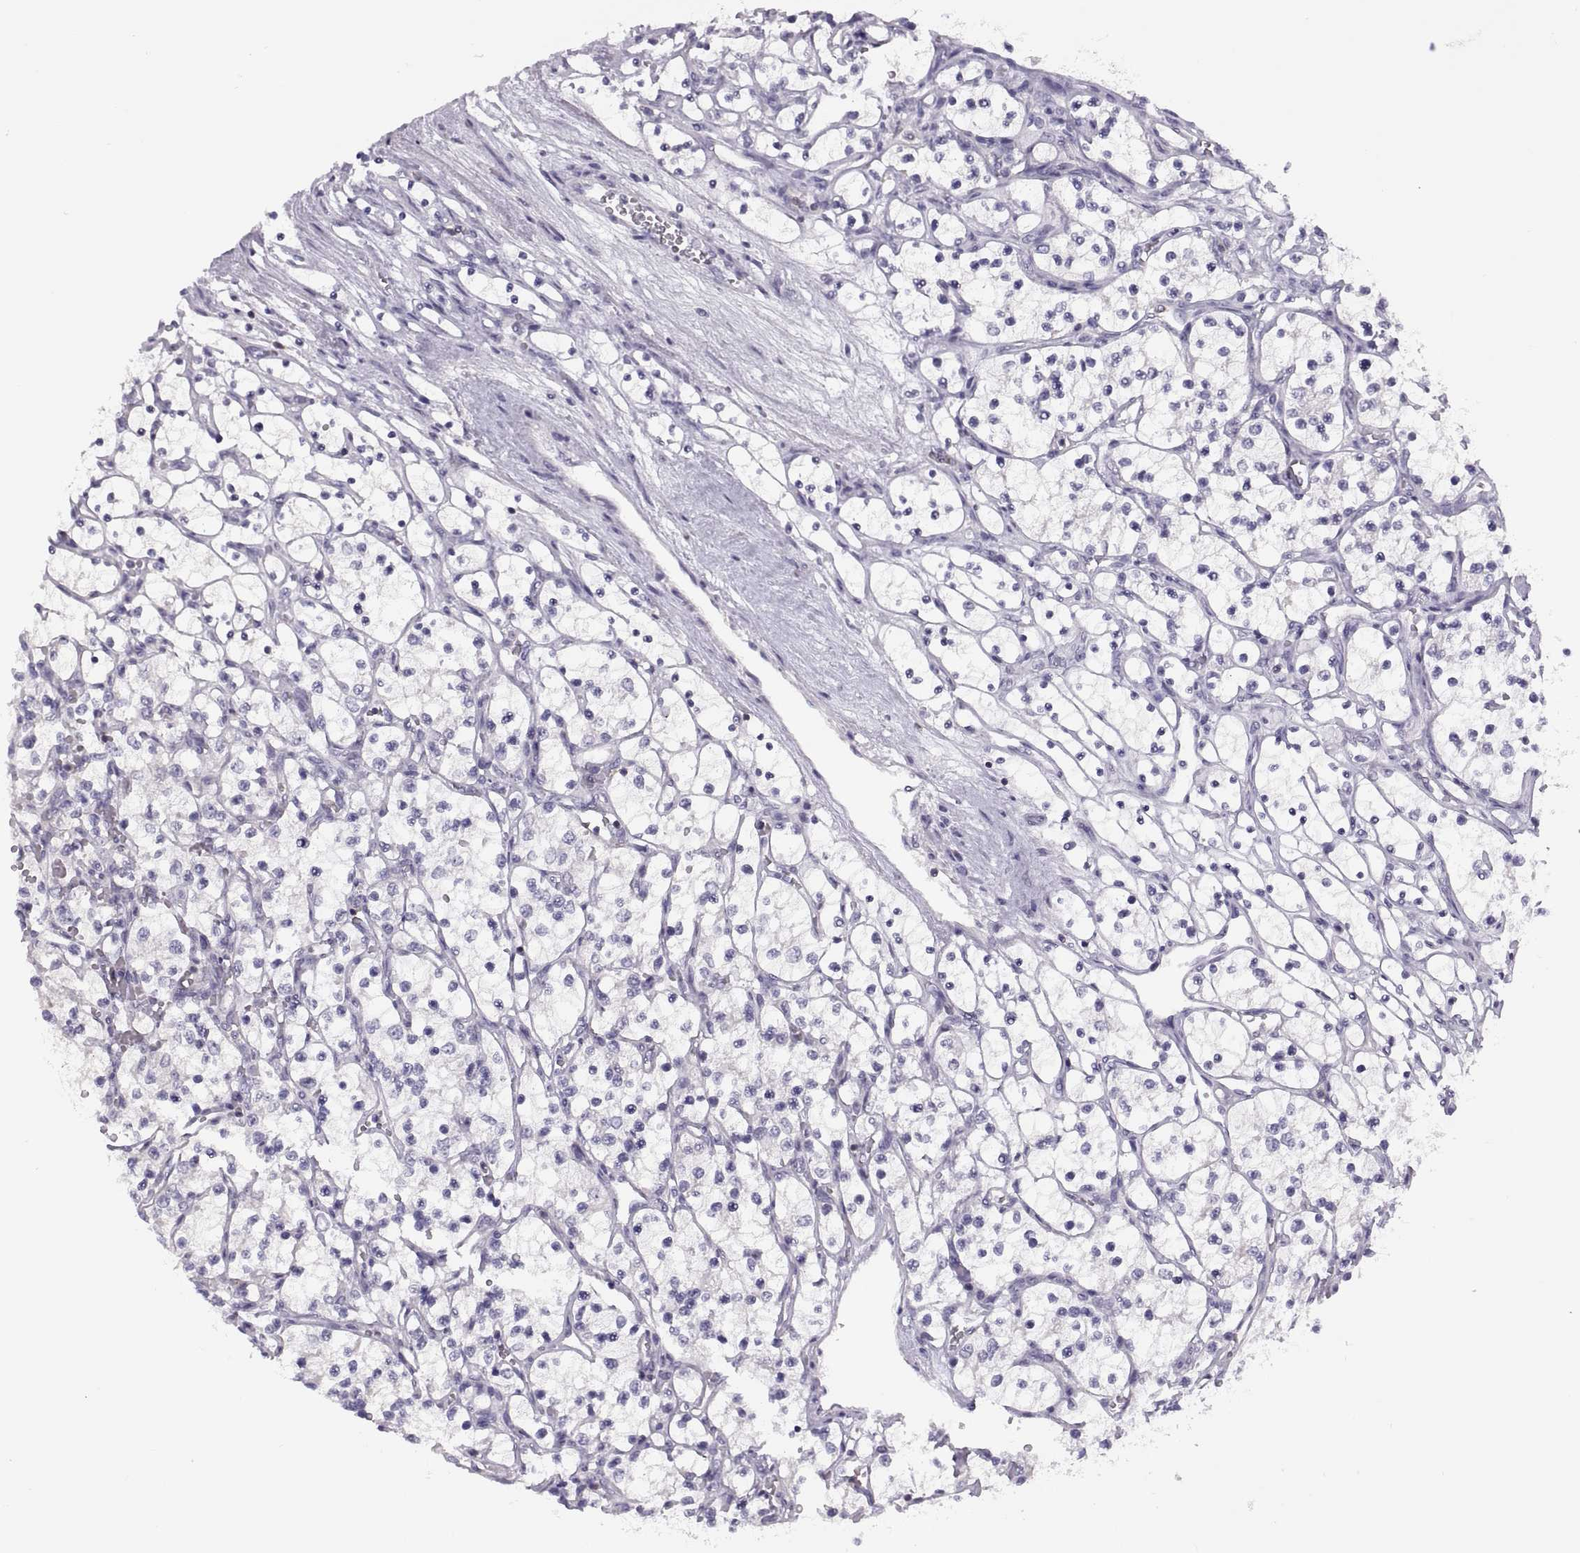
{"staining": {"intensity": "negative", "quantity": "none", "location": "none"}, "tissue": "renal cancer", "cell_type": "Tumor cells", "image_type": "cancer", "snomed": [{"axis": "morphology", "description": "Adenocarcinoma, NOS"}, {"axis": "topography", "description": "Kidney"}], "caption": "The IHC photomicrograph has no significant positivity in tumor cells of renal adenocarcinoma tissue.", "gene": "TTC21A", "patient": {"sex": "female", "age": 69}}